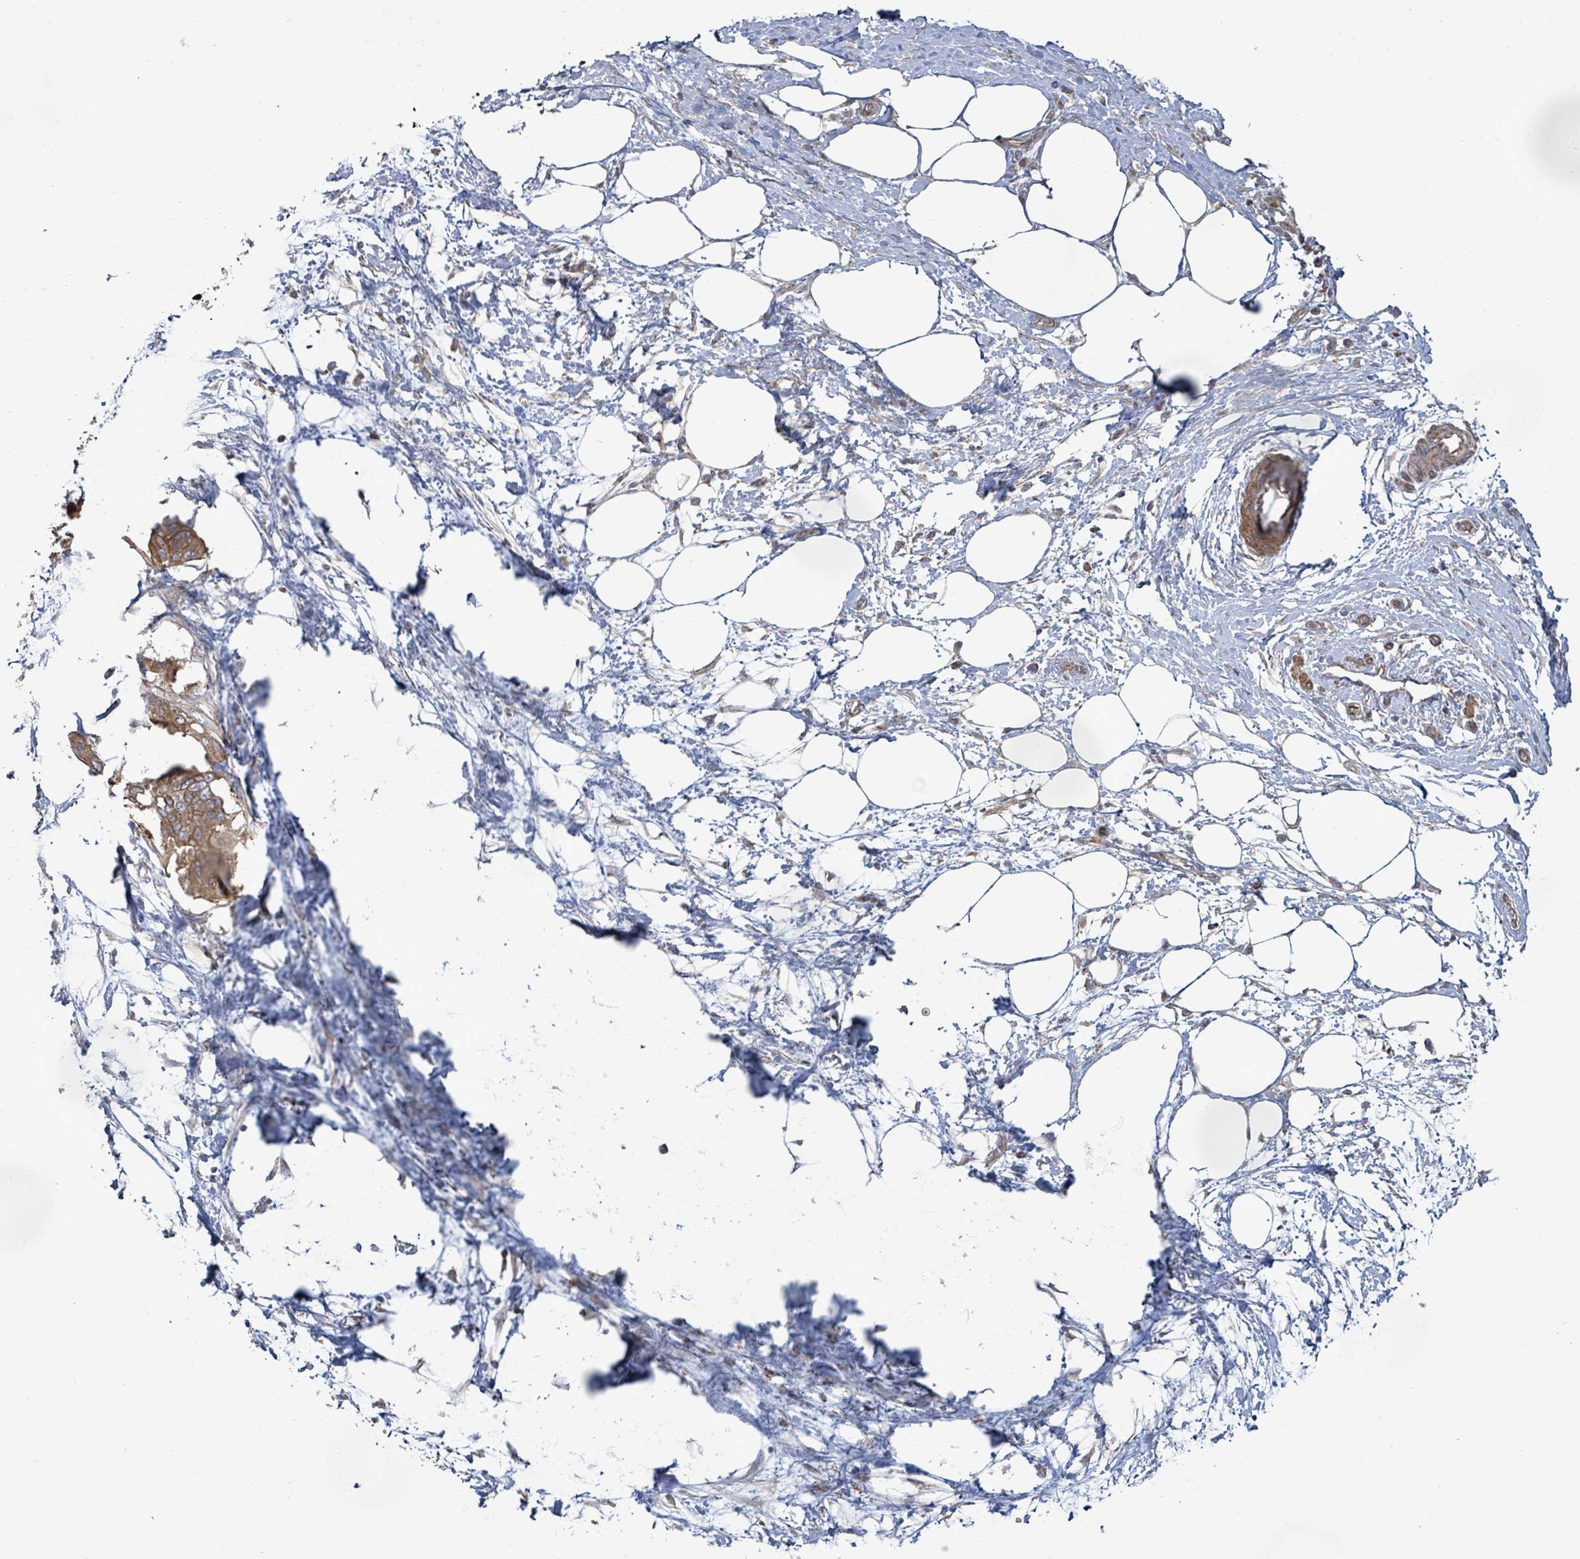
{"staining": {"intensity": "moderate", "quantity": ">75%", "location": "cytoplasmic/membranous"}, "tissue": "pancreatic cancer", "cell_type": "Tumor cells", "image_type": "cancer", "snomed": [{"axis": "morphology", "description": "Adenocarcinoma, NOS"}, {"axis": "topography", "description": "Pancreas"}], "caption": "Immunohistochemistry staining of pancreatic cancer, which exhibits medium levels of moderate cytoplasmic/membranous staining in about >75% of tumor cells indicating moderate cytoplasmic/membranous protein expression. The staining was performed using DAB (brown) for protein detection and nuclei were counterstained in hematoxylin (blue).", "gene": "KBTBD11", "patient": {"sex": "male", "age": 68}}